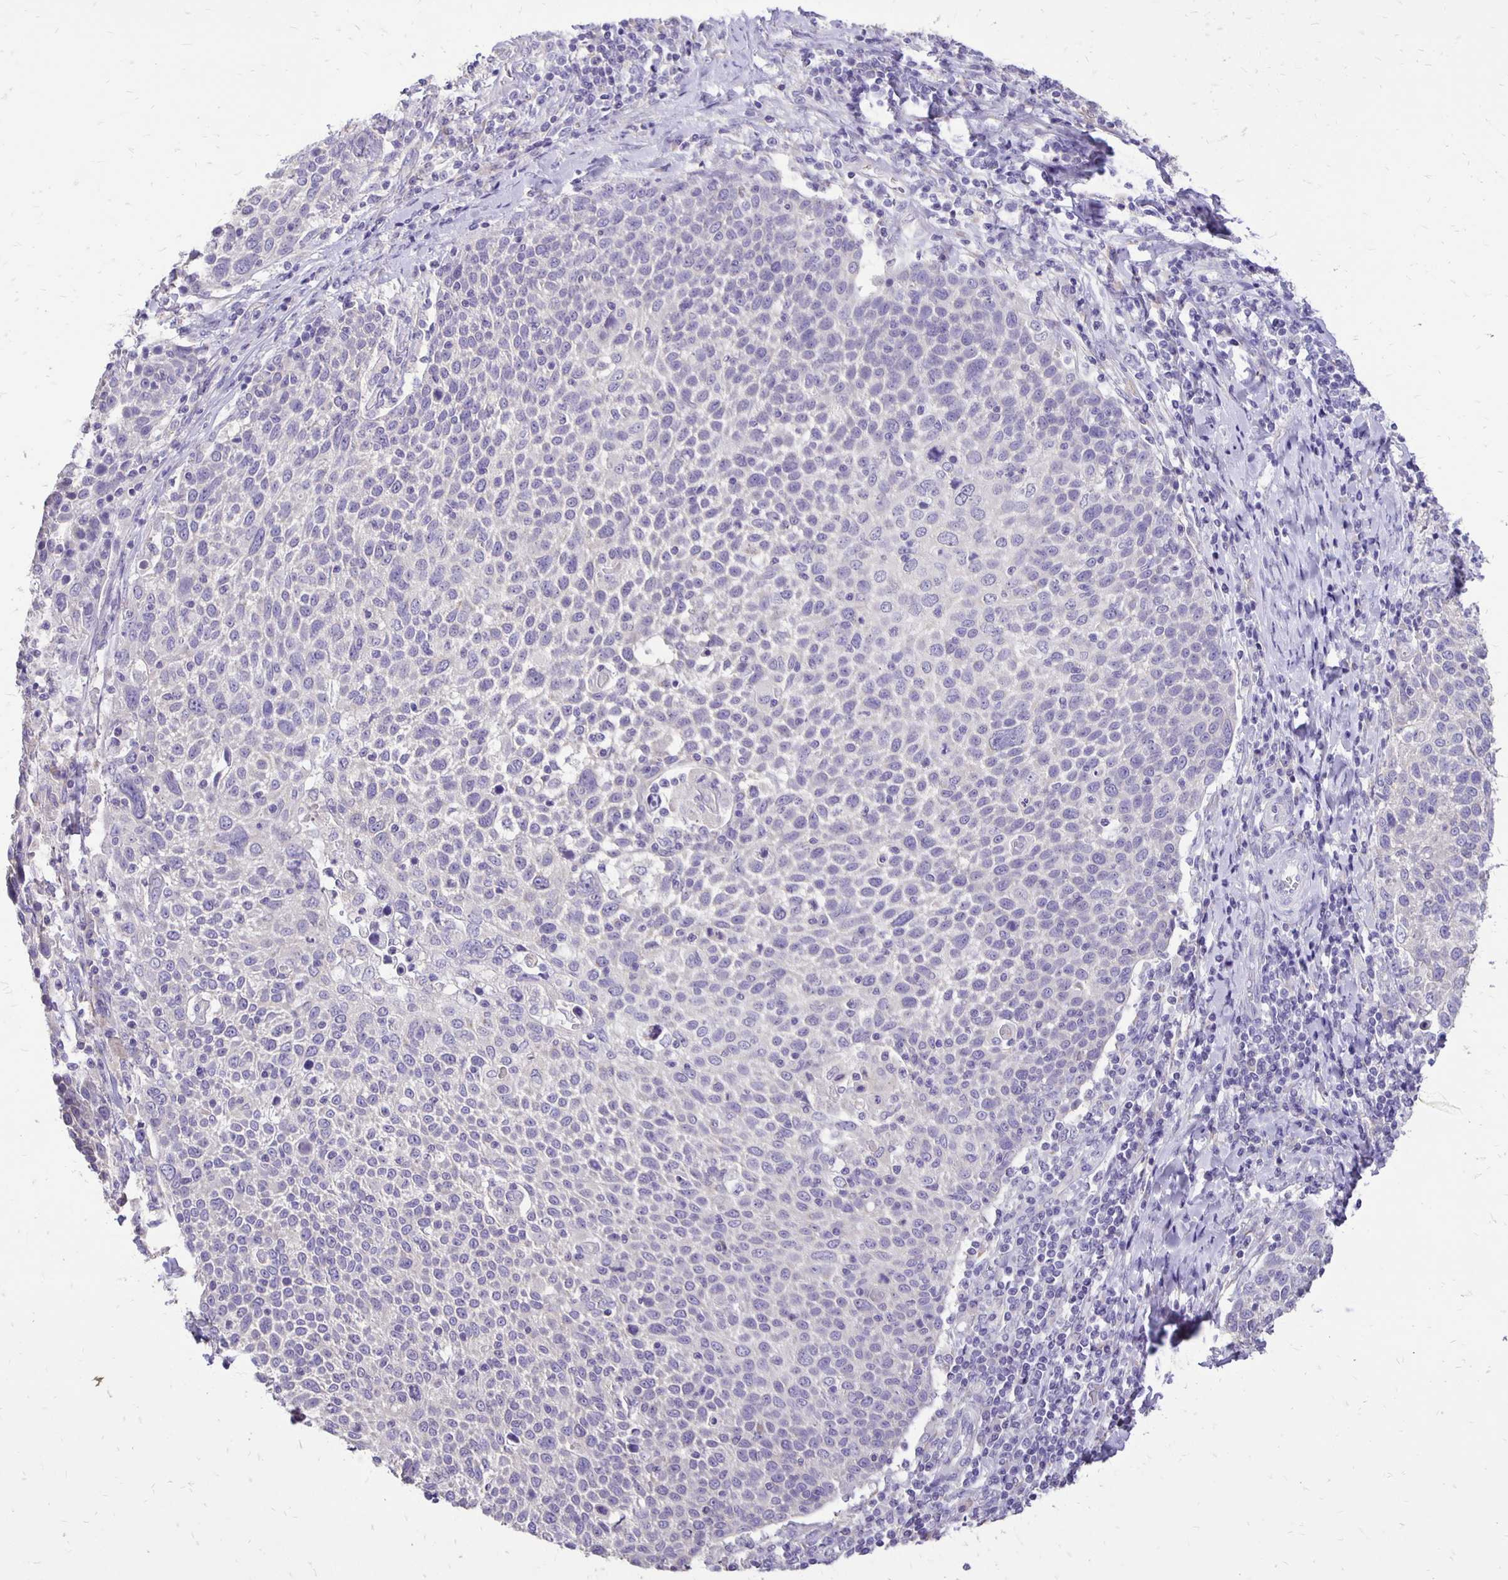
{"staining": {"intensity": "negative", "quantity": "none", "location": "none"}, "tissue": "cervical cancer", "cell_type": "Tumor cells", "image_type": "cancer", "snomed": [{"axis": "morphology", "description": "Squamous cell carcinoma, NOS"}, {"axis": "topography", "description": "Cervix"}], "caption": "Immunohistochemical staining of human cervical cancer (squamous cell carcinoma) demonstrates no significant positivity in tumor cells.", "gene": "ANKRD45", "patient": {"sex": "female", "age": 61}}